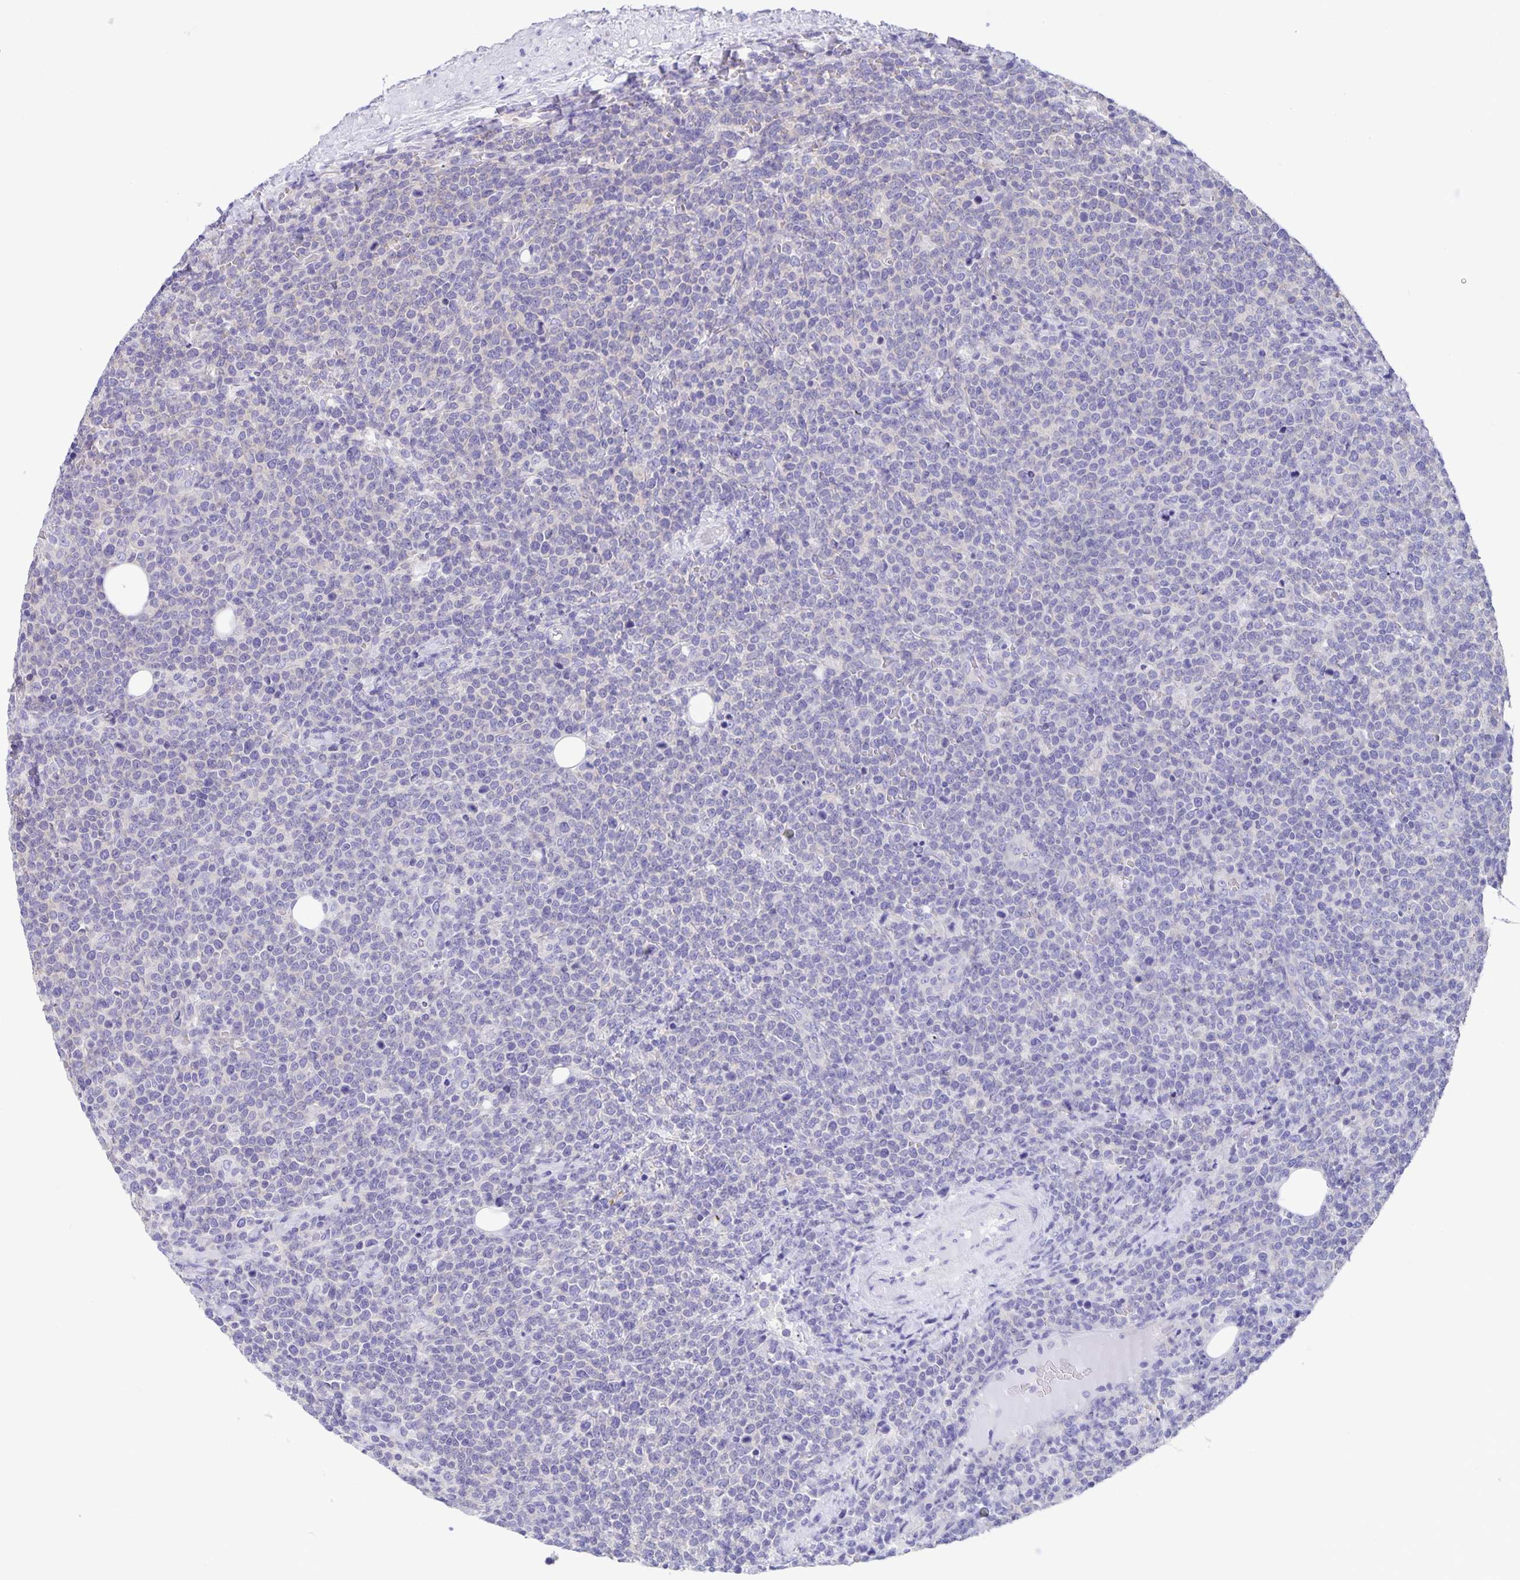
{"staining": {"intensity": "negative", "quantity": "none", "location": "none"}, "tissue": "lymphoma", "cell_type": "Tumor cells", "image_type": "cancer", "snomed": [{"axis": "morphology", "description": "Malignant lymphoma, non-Hodgkin's type, High grade"}, {"axis": "topography", "description": "Lymph node"}], "caption": "Tumor cells are negative for brown protein staining in high-grade malignant lymphoma, non-Hodgkin's type.", "gene": "CAPSL", "patient": {"sex": "male", "age": 61}}